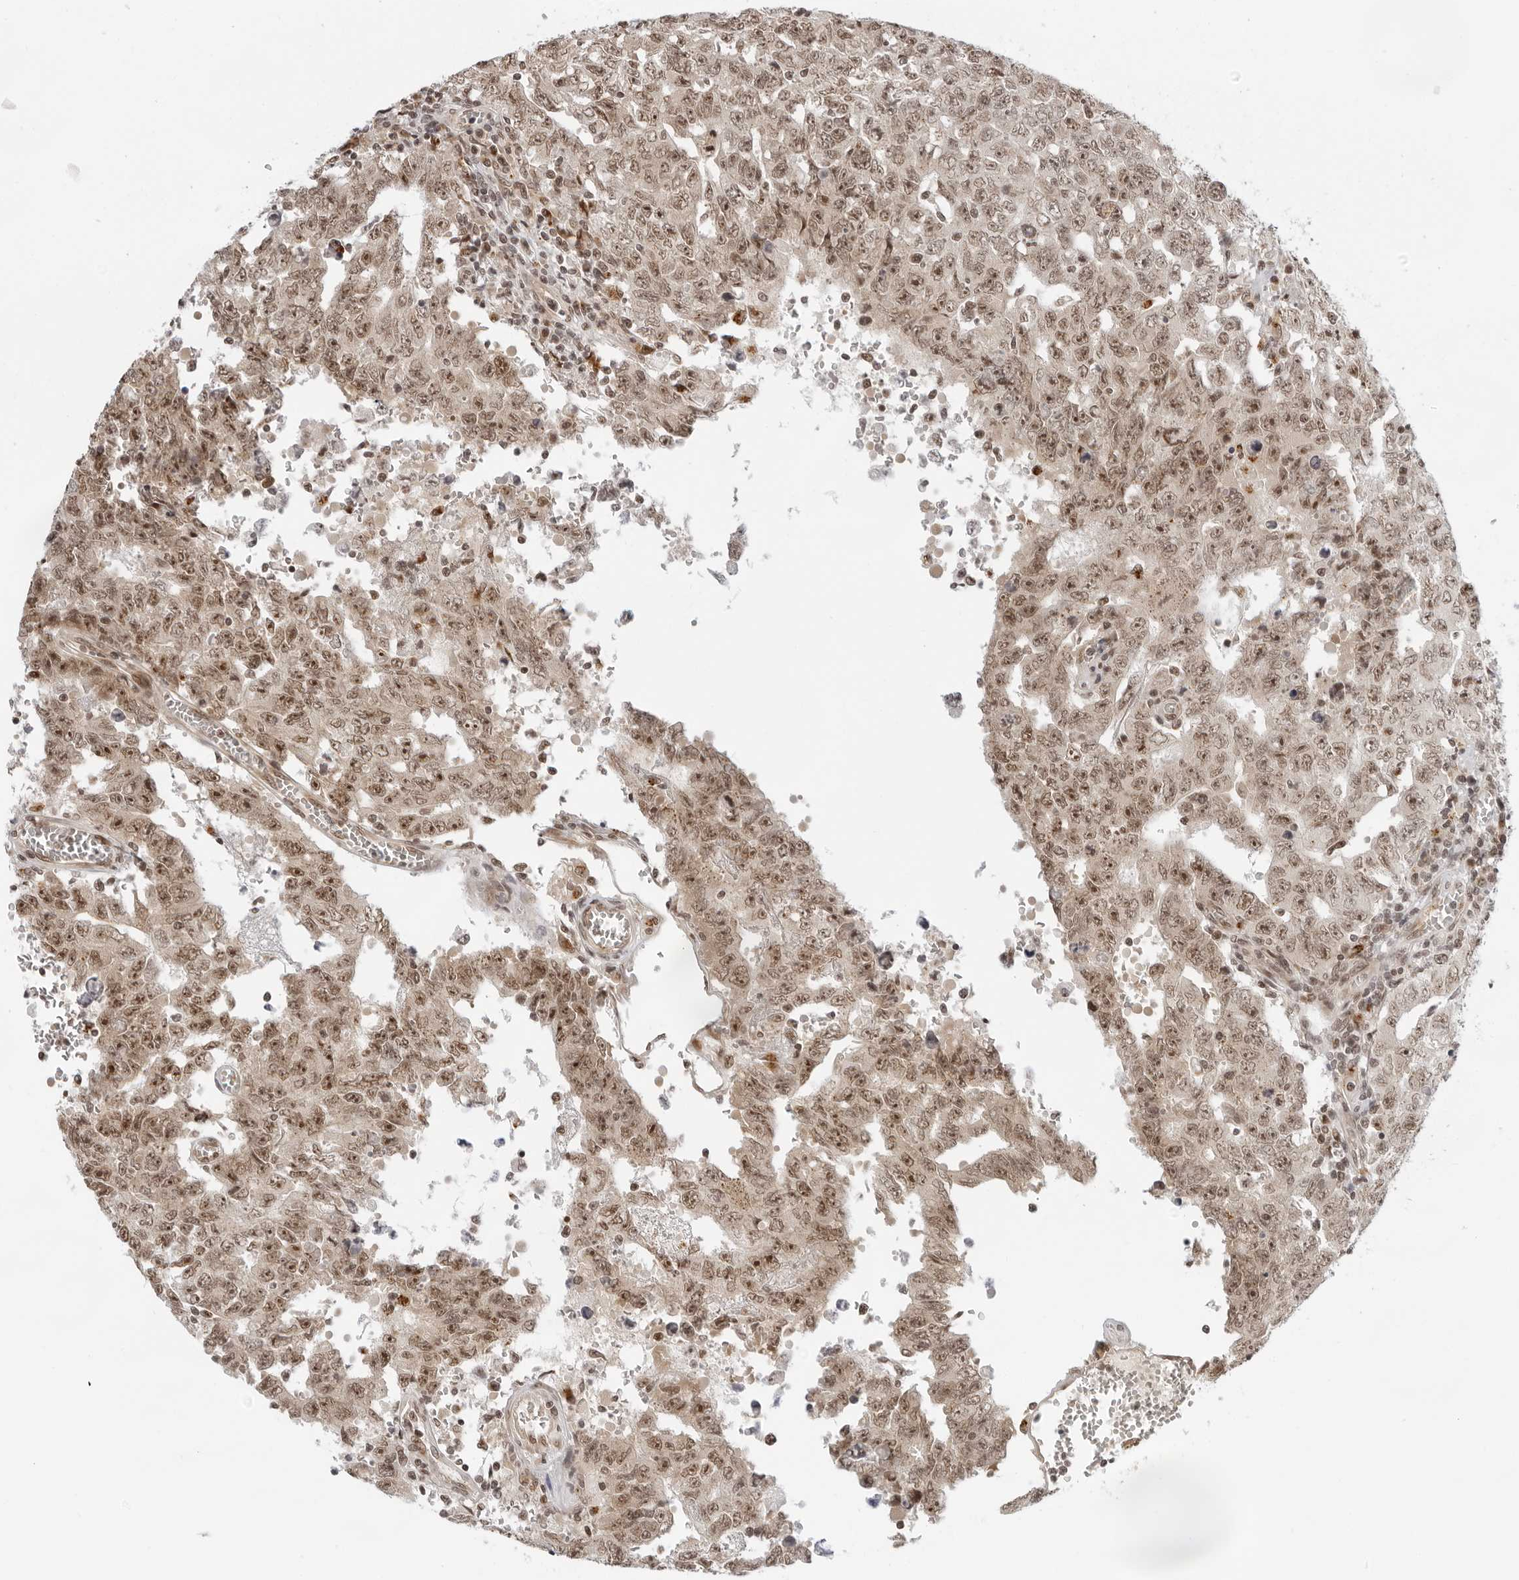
{"staining": {"intensity": "moderate", "quantity": ">75%", "location": "nuclear"}, "tissue": "testis cancer", "cell_type": "Tumor cells", "image_type": "cancer", "snomed": [{"axis": "morphology", "description": "Carcinoma, Embryonal, NOS"}, {"axis": "topography", "description": "Testis"}], "caption": "High-power microscopy captured an immunohistochemistry image of embryonal carcinoma (testis), revealing moderate nuclear expression in about >75% of tumor cells.", "gene": "TOX4", "patient": {"sex": "male", "age": 26}}